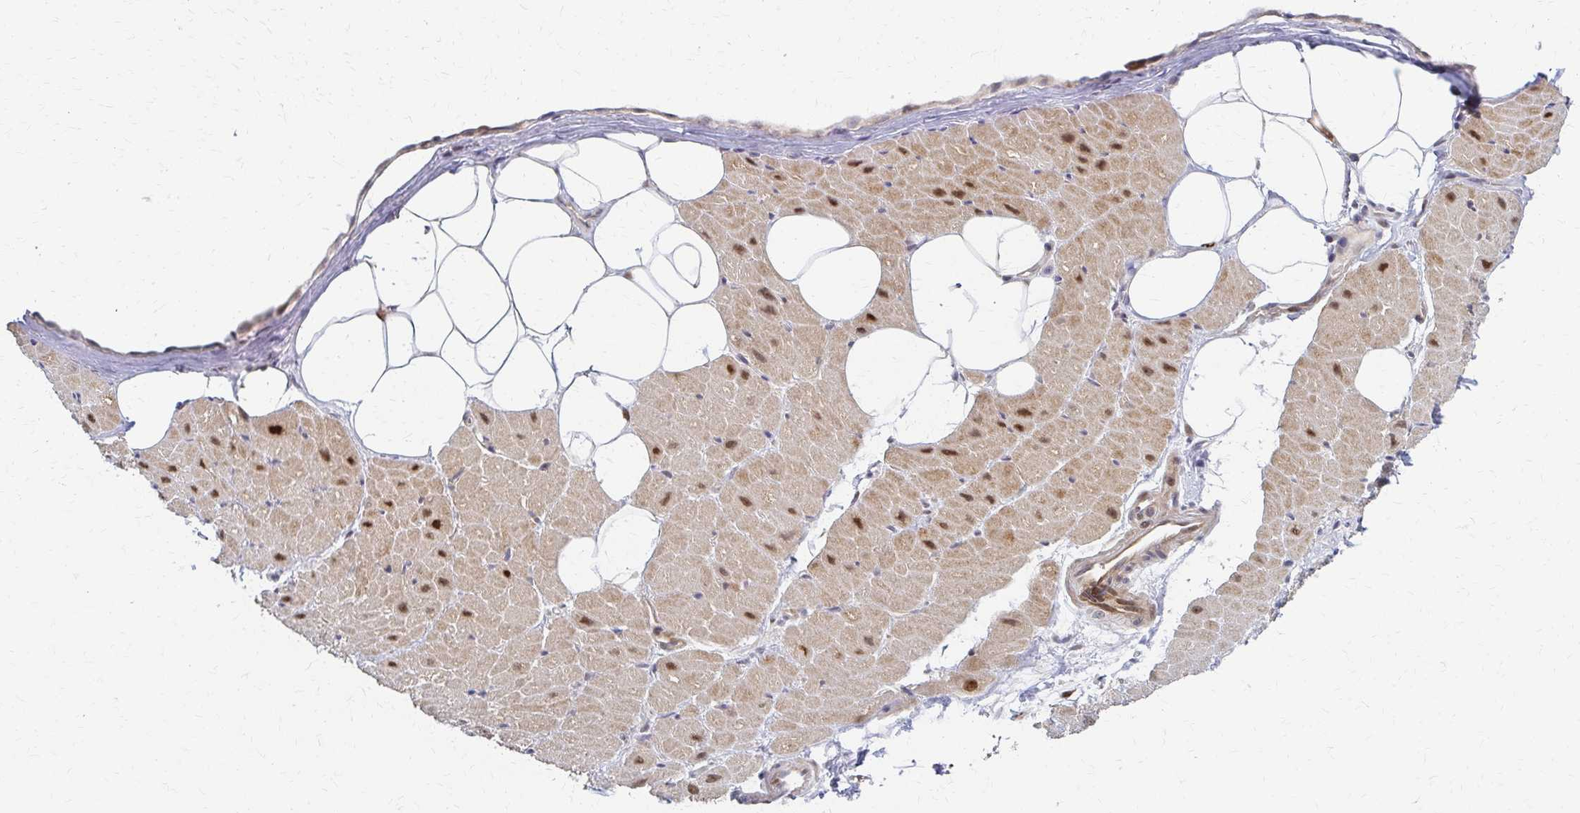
{"staining": {"intensity": "strong", "quantity": ">75%", "location": "nuclear"}, "tissue": "heart muscle", "cell_type": "Cardiomyocytes", "image_type": "normal", "snomed": [{"axis": "morphology", "description": "Normal tissue, NOS"}, {"axis": "topography", "description": "Heart"}], "caption": "Normal heart muscle was stained to show a protein in brown. There is high levels of strong nuclear staining in approximately >75% of cardiomyocytes. The staining was performed using DAB (3,3'-diaminobenzidine) to visualize the protein expression in brown, while the nuclei were stained in blue with hematoxylin (Magnification: 20x).", "gene": "PSMD7", "patient": {"sex": "male", "age": 62}}